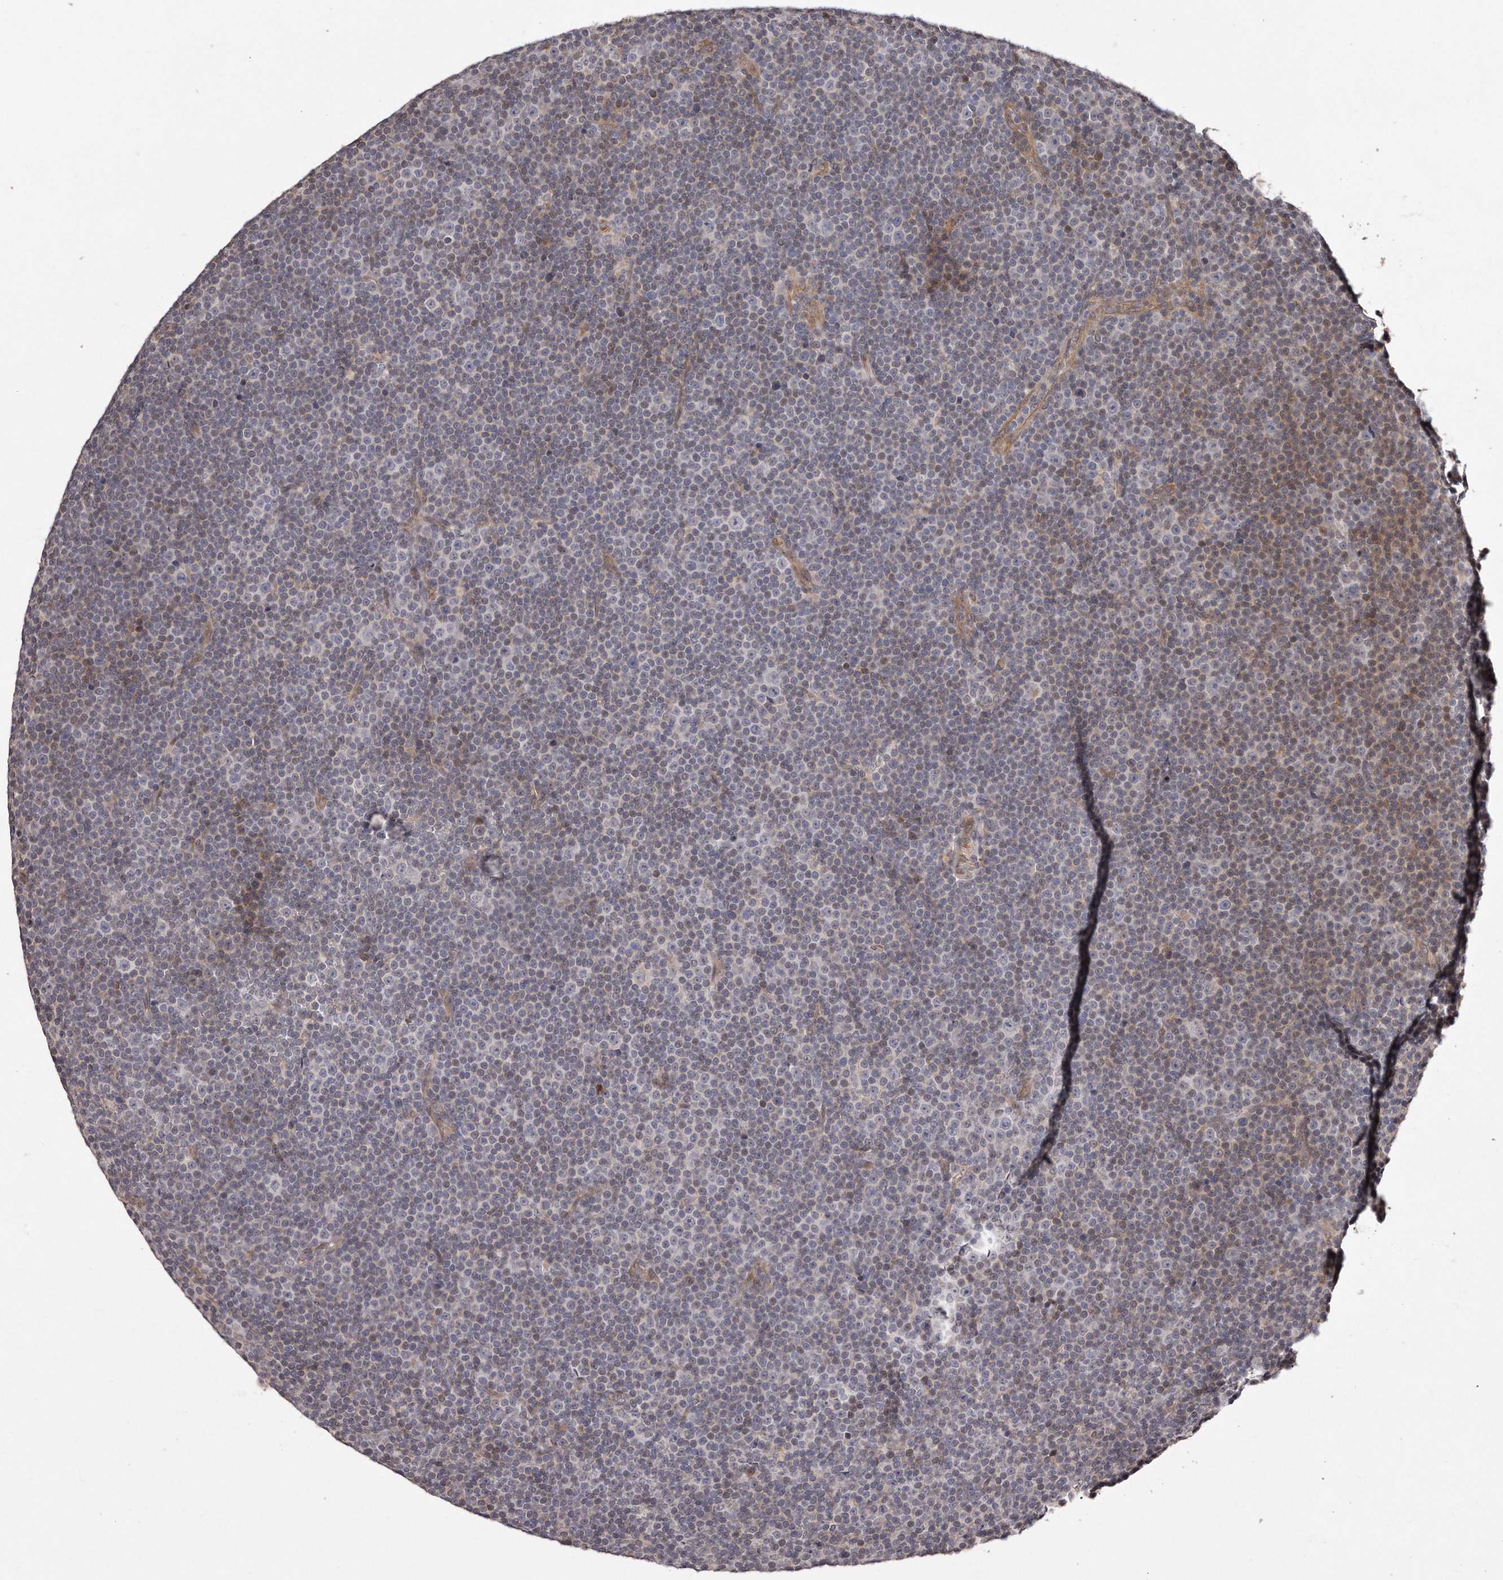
{"staining": {"intensity": "moderate", "quantity": "<25%", "location": "cytoplasmic/membranous"}, "tissue": "lymphoma", "cell_type": "Tumor cells", "image_type": "cancer", "snomed": [{"axis": "morphology", "description": "Malignant lymphoma, non-Hodgkin's type, Low grade"}, {"axis": "topography", "description": "Lymph node"}], "caption": "DAB immunohistochemical staining of human malignant lymphoma, non-Hodgkin's type (low-grade) reveals moderate cytoplasmic/membranous protein expression in approximately <25% of tumor cells.", "gene": "TRAPPC14", "patient": {"sex": "female", "age": 67}}